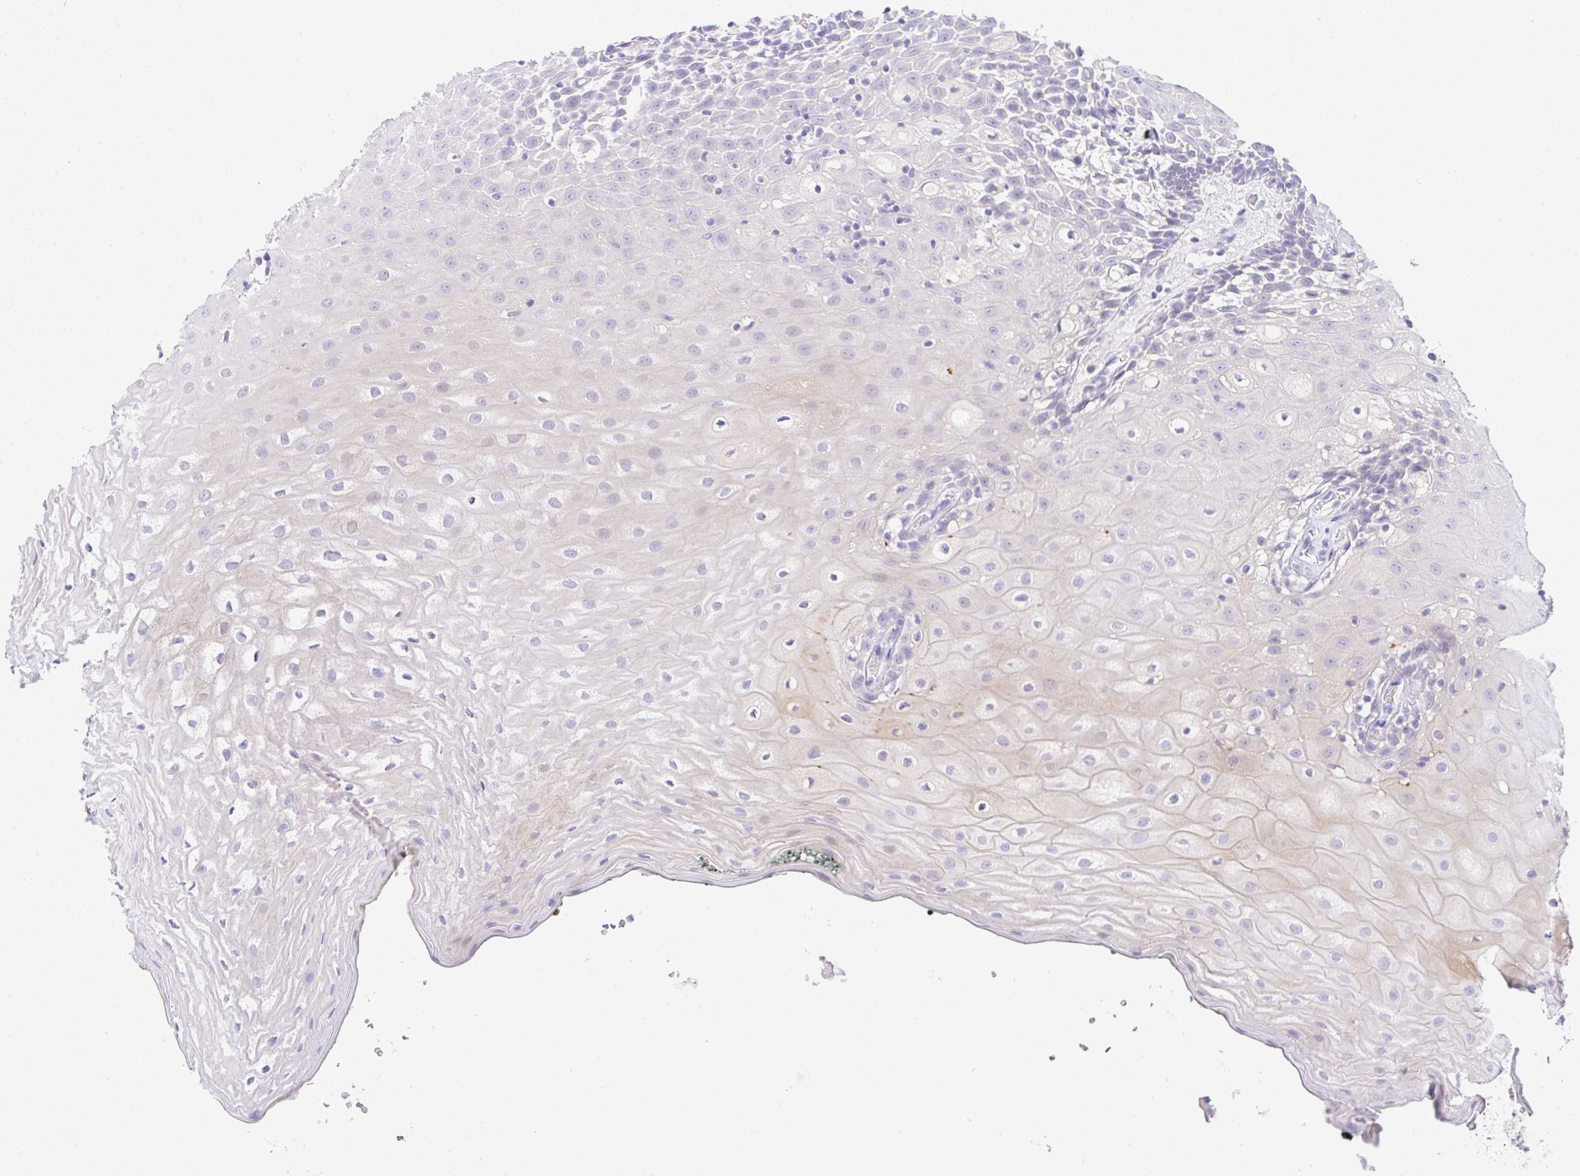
{"staining": {"intensity": "negative", "quantity": "none", "location": "none"}, "tissue": "oral mucosa", "cell_type": "Squamous epithelial cells", "image_type": "normal", "snomed": [{"axis": "morphology", "description": "Normal tissue, NOS"}, {"axis": "morphology", "description": "Squamous cell carcinoma, NOS"}, {"axis": "topography", "description": "Oral tissue"}, {"axis": "topography", "description": "Head-Neck"}], "caption": "Immunohistochemistry (IHC) of benign human oral mucosa shows no expression in squamous epithelial cells.", "gene": "SERPINE3", "patient": {"sex": "male", "age": 64}}